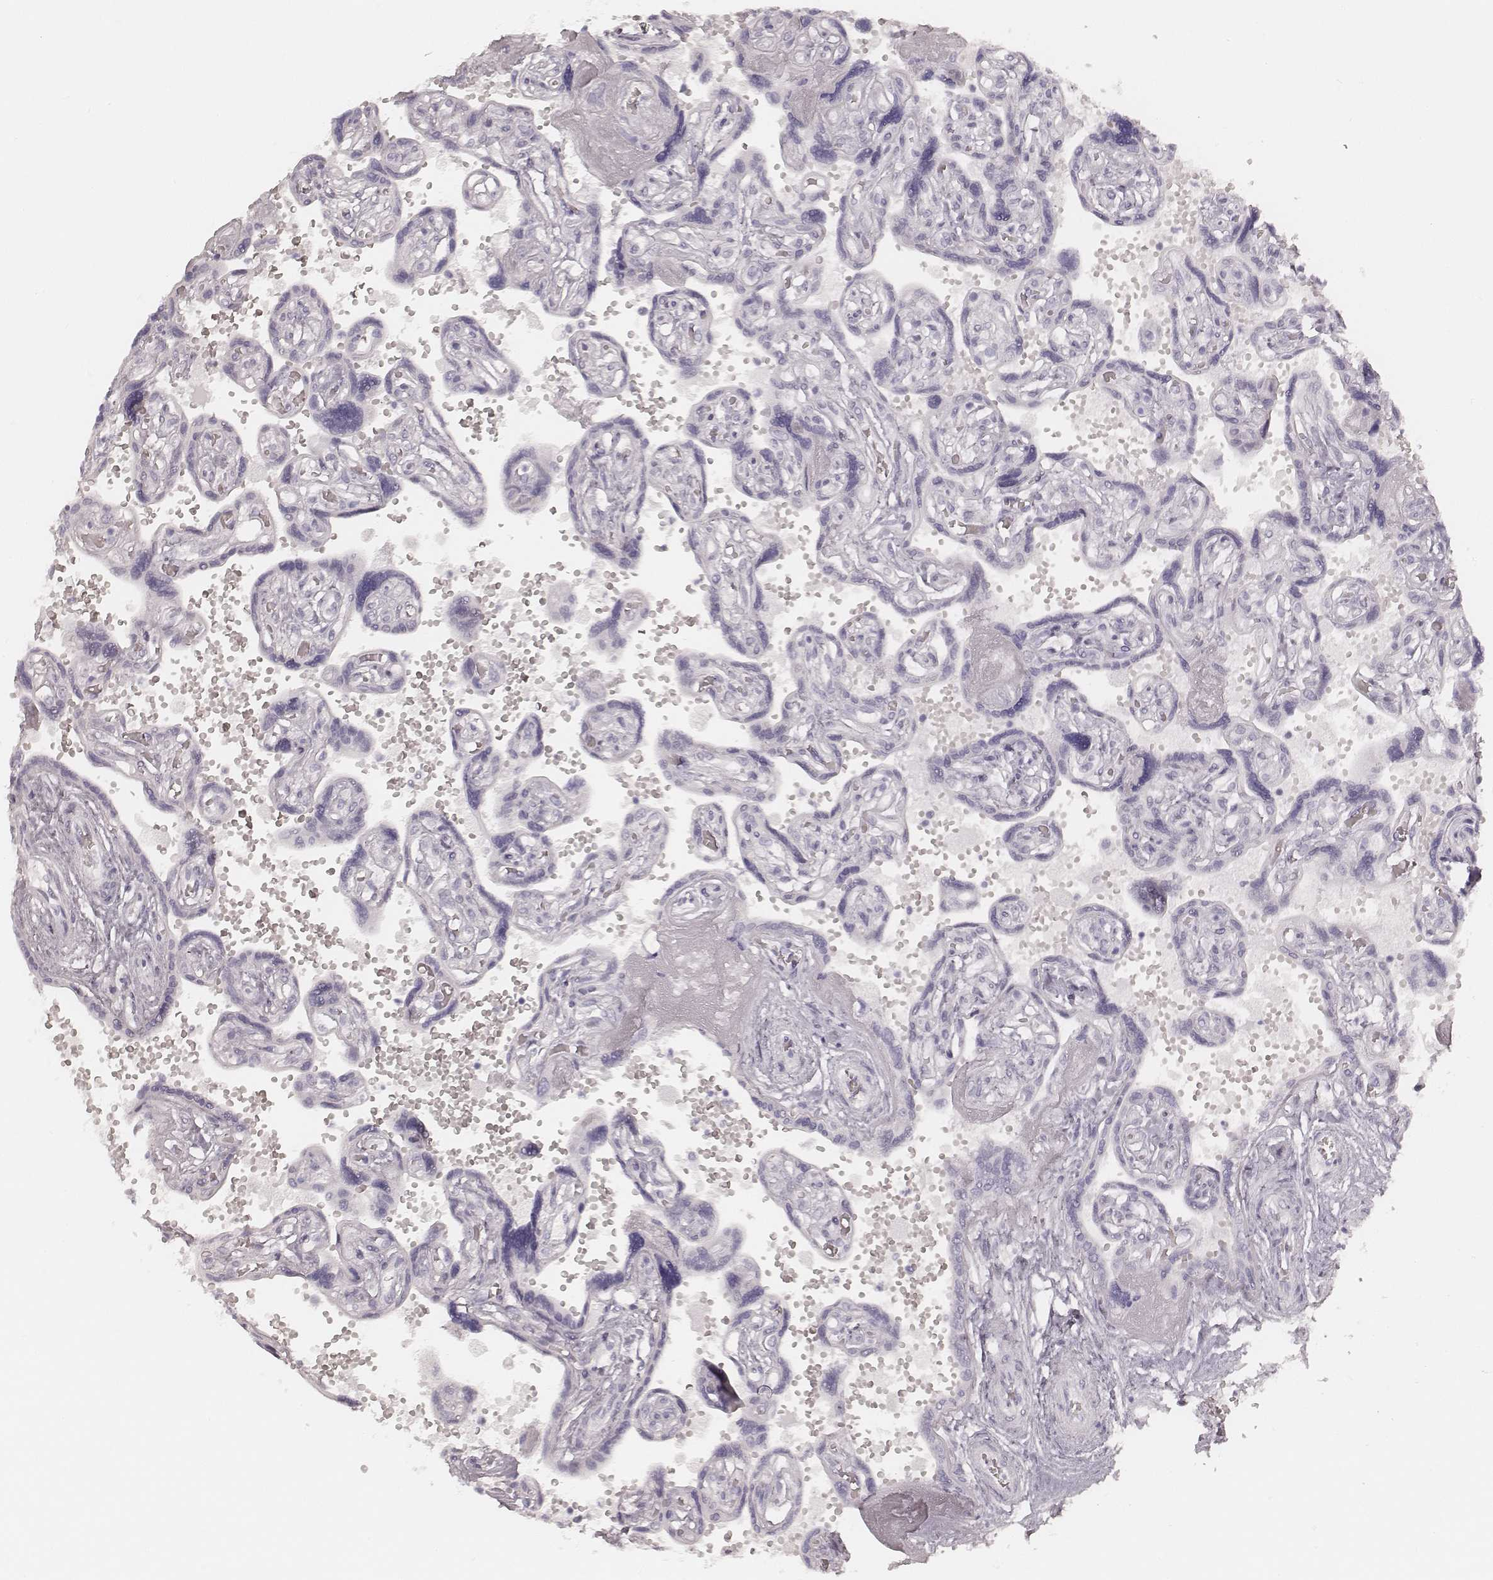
{"staining": {"intensity": "negative", "quantity": "none", "location": "none"}, "tissue": "placenta", "cell_type": "Decidual cells", "image_type": "normal", "snomed": [{"axis": "morphology", "description": "Normal tissue, NOS"}, {"axis": "topography", "description": "Placenta"}], "caption": "Immunohistochemical staining of normal human placenta displays no significant expression in decidual cells. The staining was performed using DAB (3,3'-diaminobenzidine) to visualize the protein expression in brown, while the nuclei were stained in blue with hematoxylin (Magnification: 20x).", "gene": "KRT72", "patient": {"sex": "female", "age": 32}}